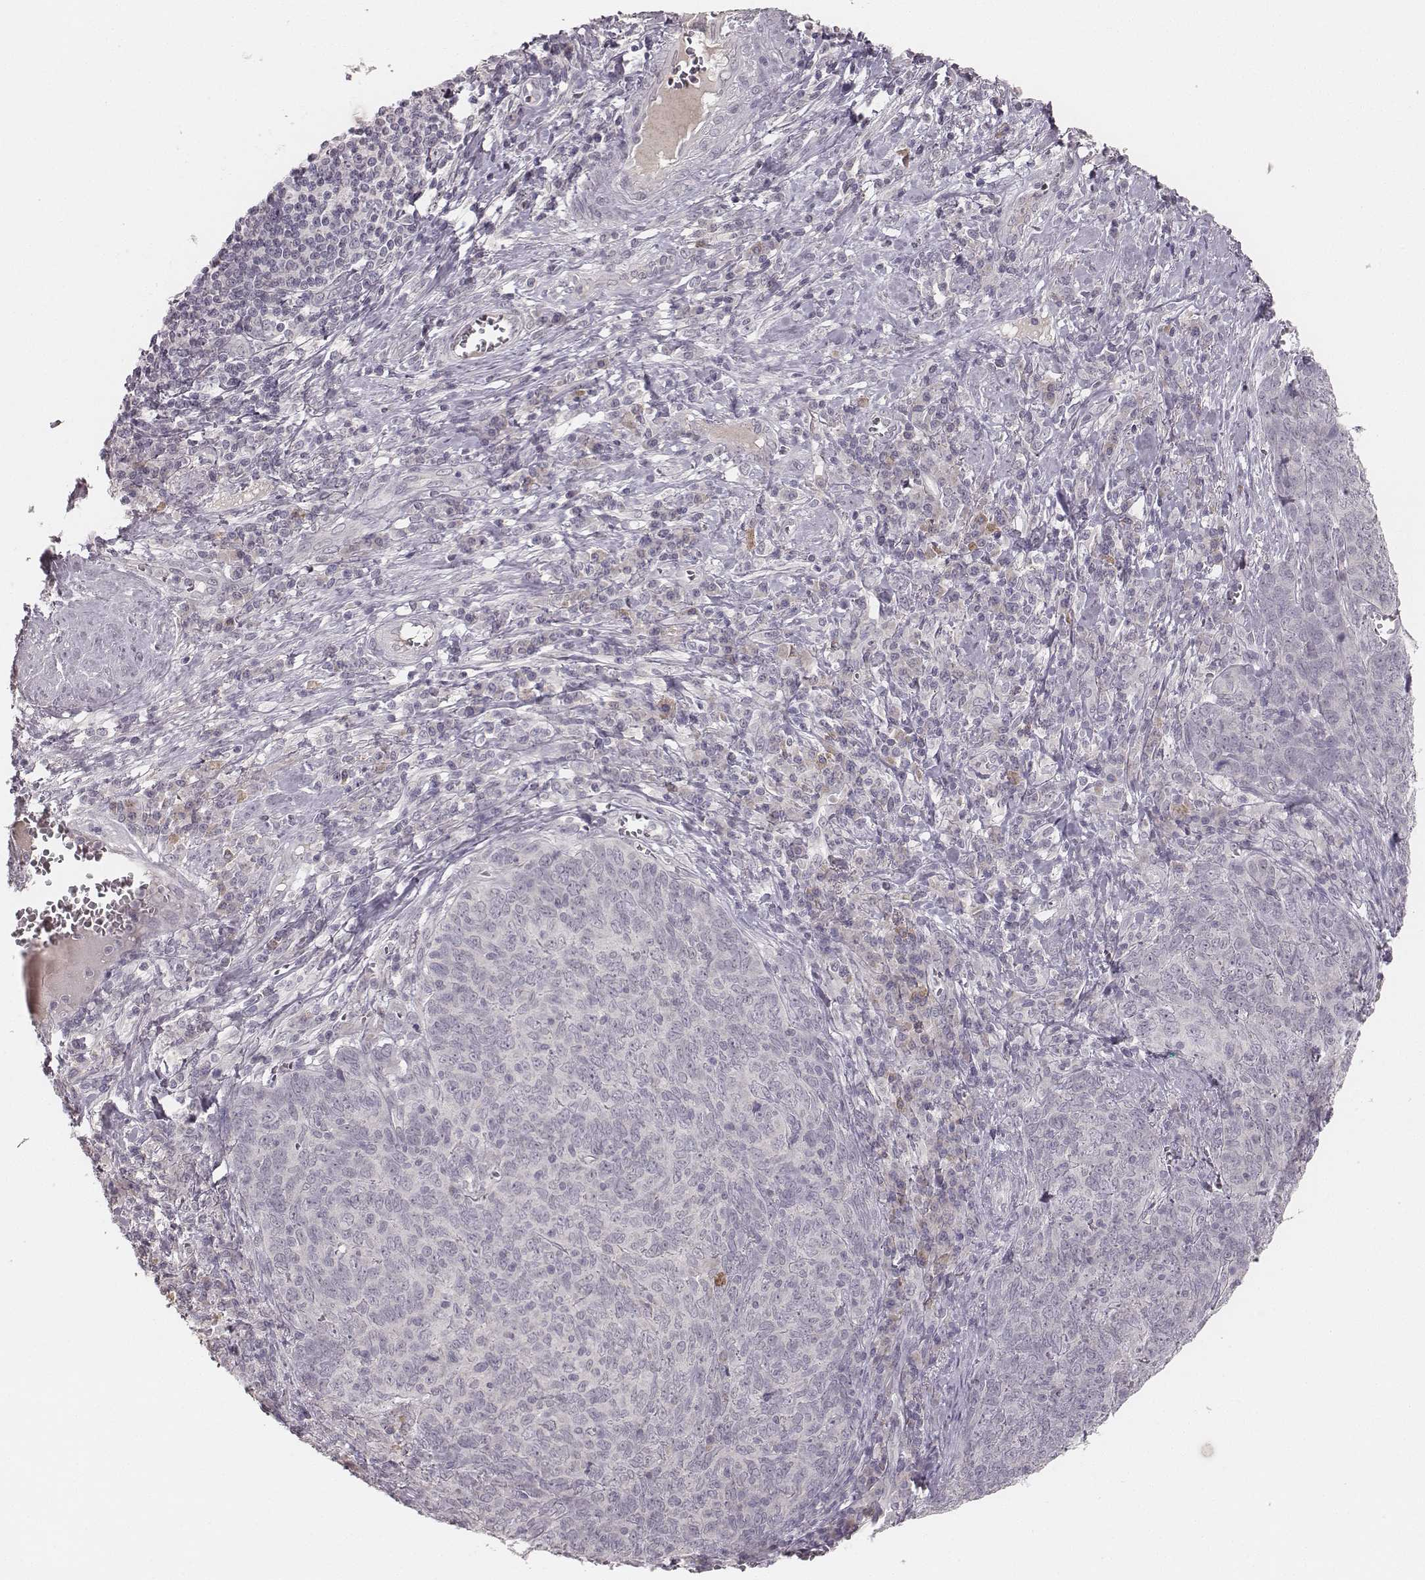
{"staining": {"intensity": "negative", "quantity": "none", "location": "none"}, "tissue": "skin cancer", "cell_type": "Tumor cells", "image_type": "cancer", "snomed": [{"axis": "morphology", "description": "Squamous cell carcinoma, NOS"}, {"axis": "topography", "description": "Skin"}, {"axis": "topography", "description": "Anal"}], "caption": "A photomicrograph of human skin cancer is negative for staining in tumor cells.", "gene": "LY6K", "patient": {"sex": "female", "age": 51}}